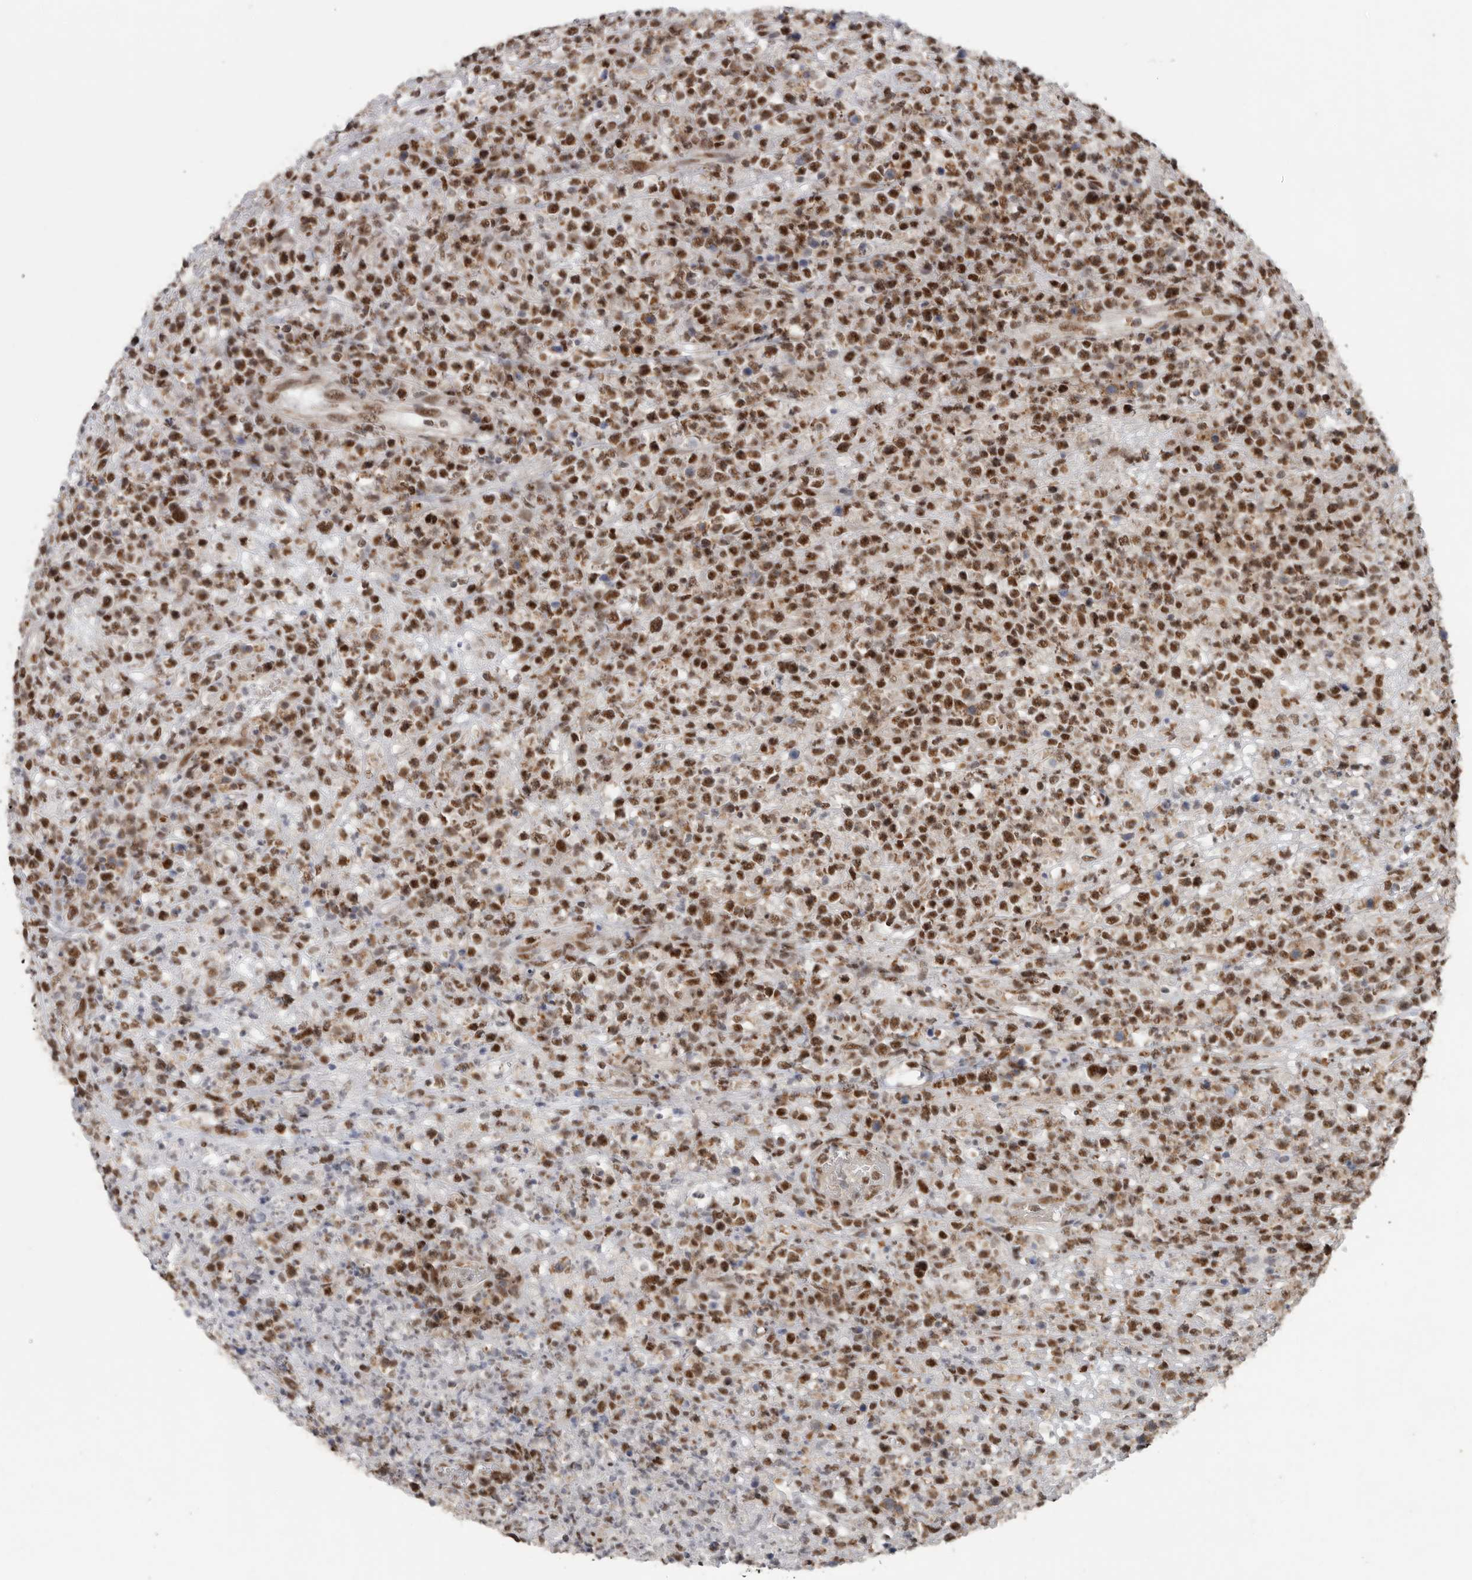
{"staining": {"intensity": "strong", "quantity": ">75%", "location": "nuclear"}, "tissue": "lymphoma", "cell_type": "Tumor cells", "image_type": "cancer", "snomed": [{"axis": "morphology", "description": "Malignant lymphoma, non-Hodgkin's type, High grade"}, {"axis": "topography", "description": "Colon"}], "caption": "High-power microscopy captured an immunohistochemistry (IHC) image of lymphoma, revealing strong nuclear expression in approximately >75% of tumor cells.", "gene": "PPP1R10", "patient": {"sex": "female", "age": 53}}